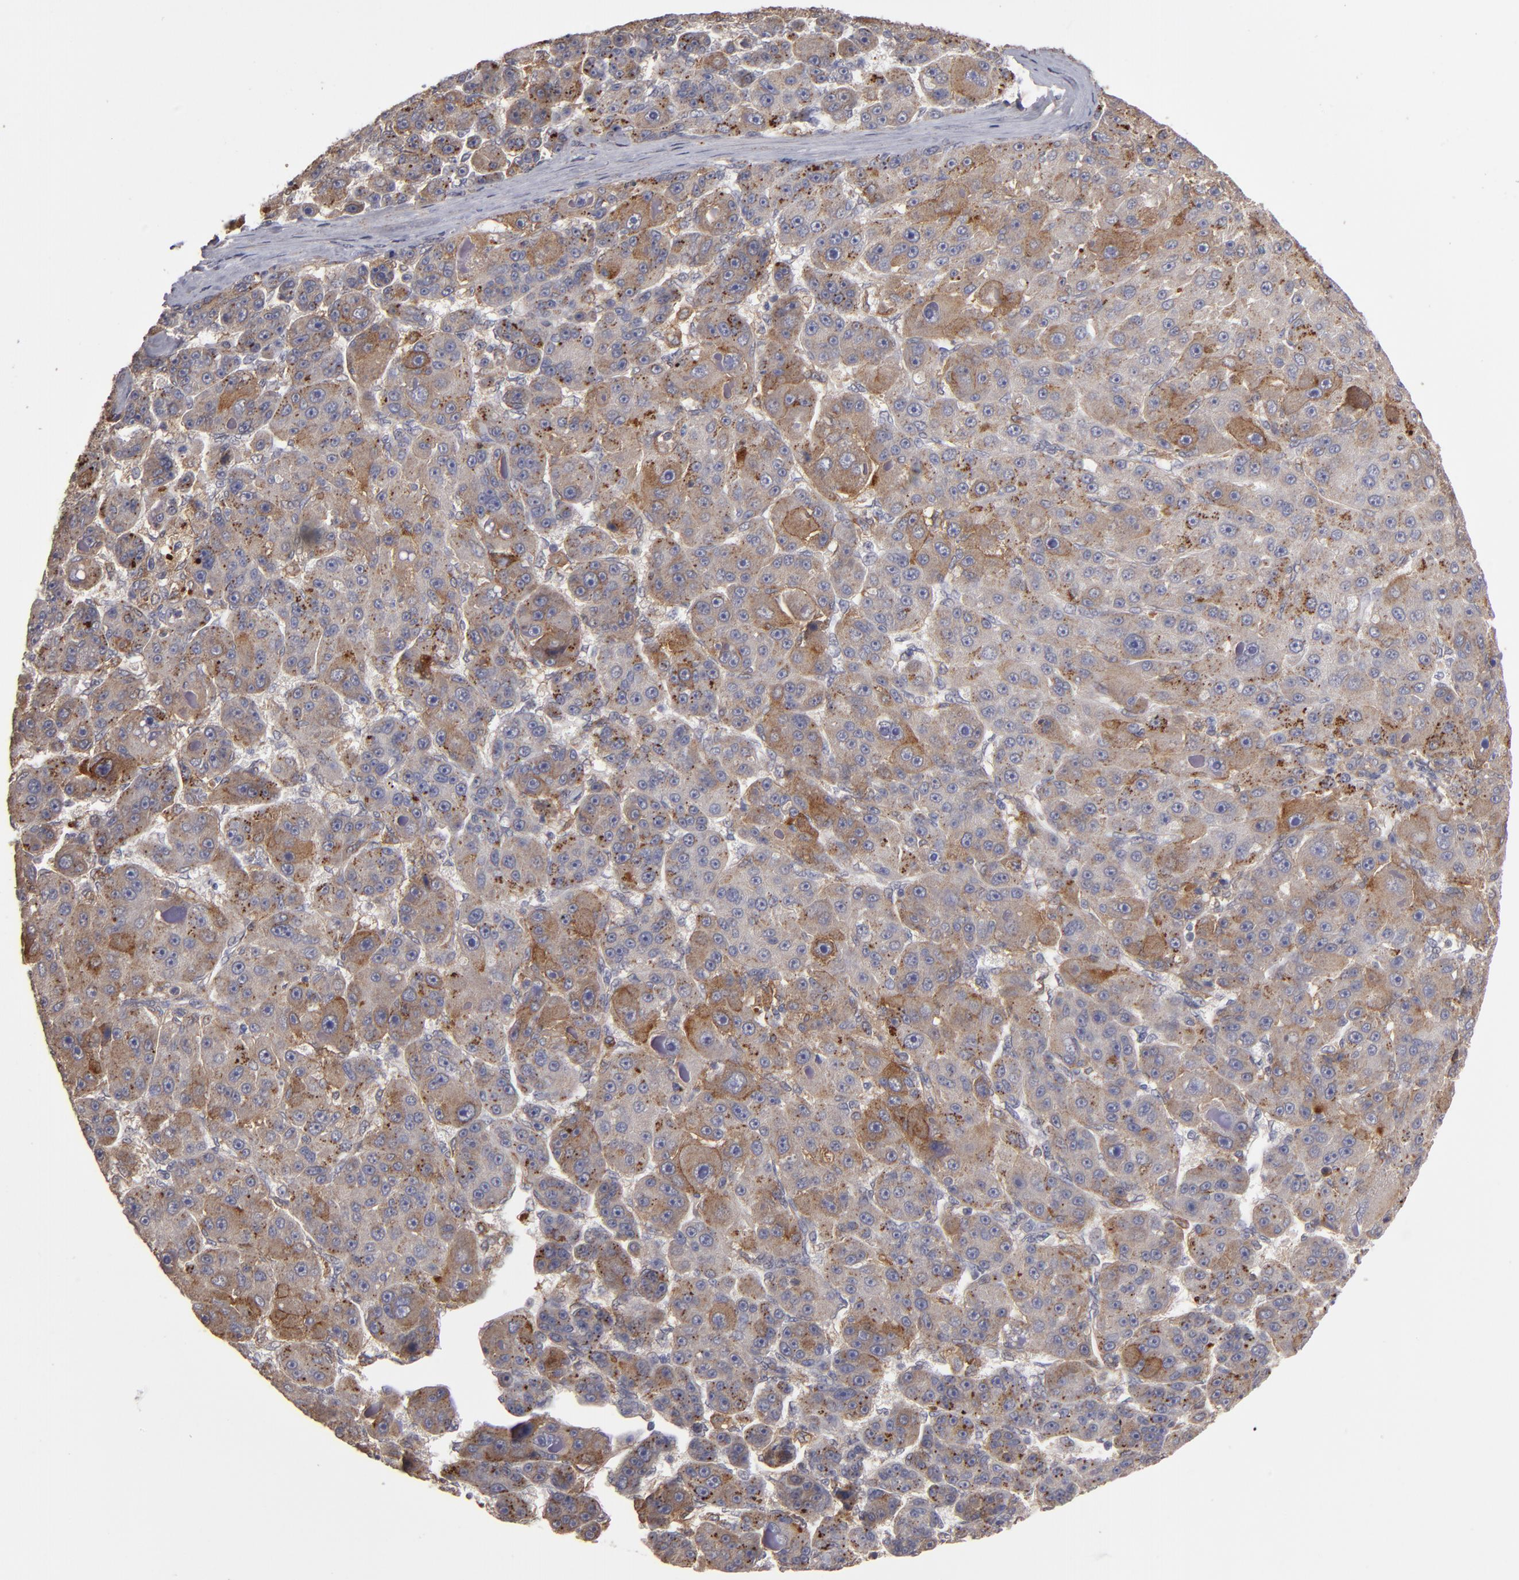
{"staining": {"intensity": "moderate", "quantity": "25%-75%", "location": "cytoplasmic/membranous"}, "tissue": "liver cancer", "cell_type": "Tumor cells", "image_type": "cancer", "snomed": [{"axis": "morphology", "description": "Carcinoma, Hepatocellular, NOS"}, {"axis": "topography", "description": "Liver"}], "caption": "About 25%-75% of tumor cells in human liver hepatocellular carcinoma display moderate cytoplasmic/membranous protein staining as visualized by brown immunohistochemical staining.", "gene": "ITGB5", "patient": {"sex": "male", "age": 76}}